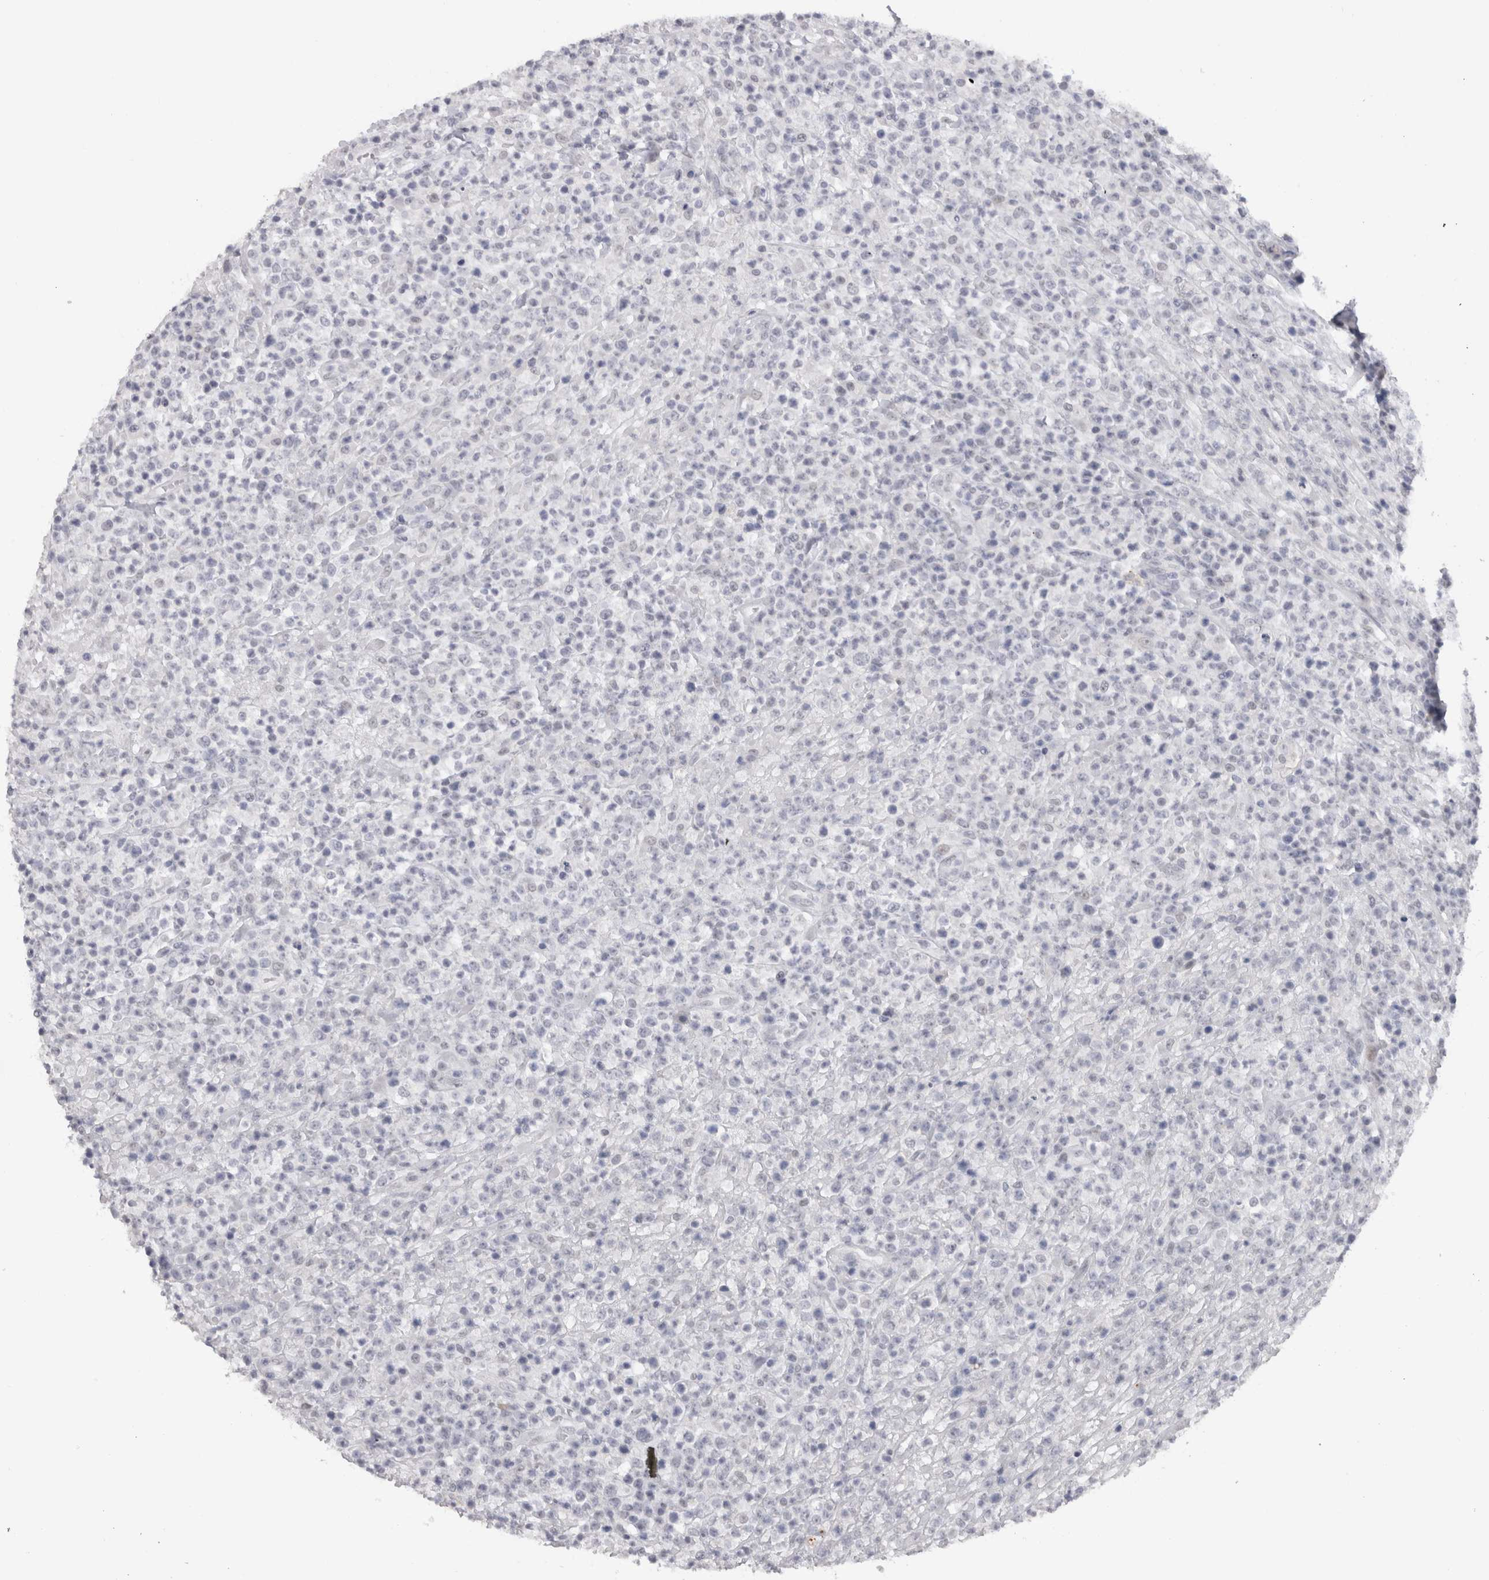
{"staining": {"intensity": "negative", "quantity": "none", "location": "none"}, "tissue": "lymphoma", "cell_type": "Tumor cells", "image_type": "cancer", "snomed": [{"axis": "morphology", "description": "Malignant lymphoma, non-Hodgkin's type, High grade"}, {"axis": "topography", "description": "Colon"}], "caption": "DAB (3,3'-diaminobenzidine) immunohistochemical staining of high-grade malignant lymphoma, non-Hodgkin's type demonstrates no significant staining in tumor cells.", "gene": "CDH17", "patient": {"sex": "female", "age": 53}}